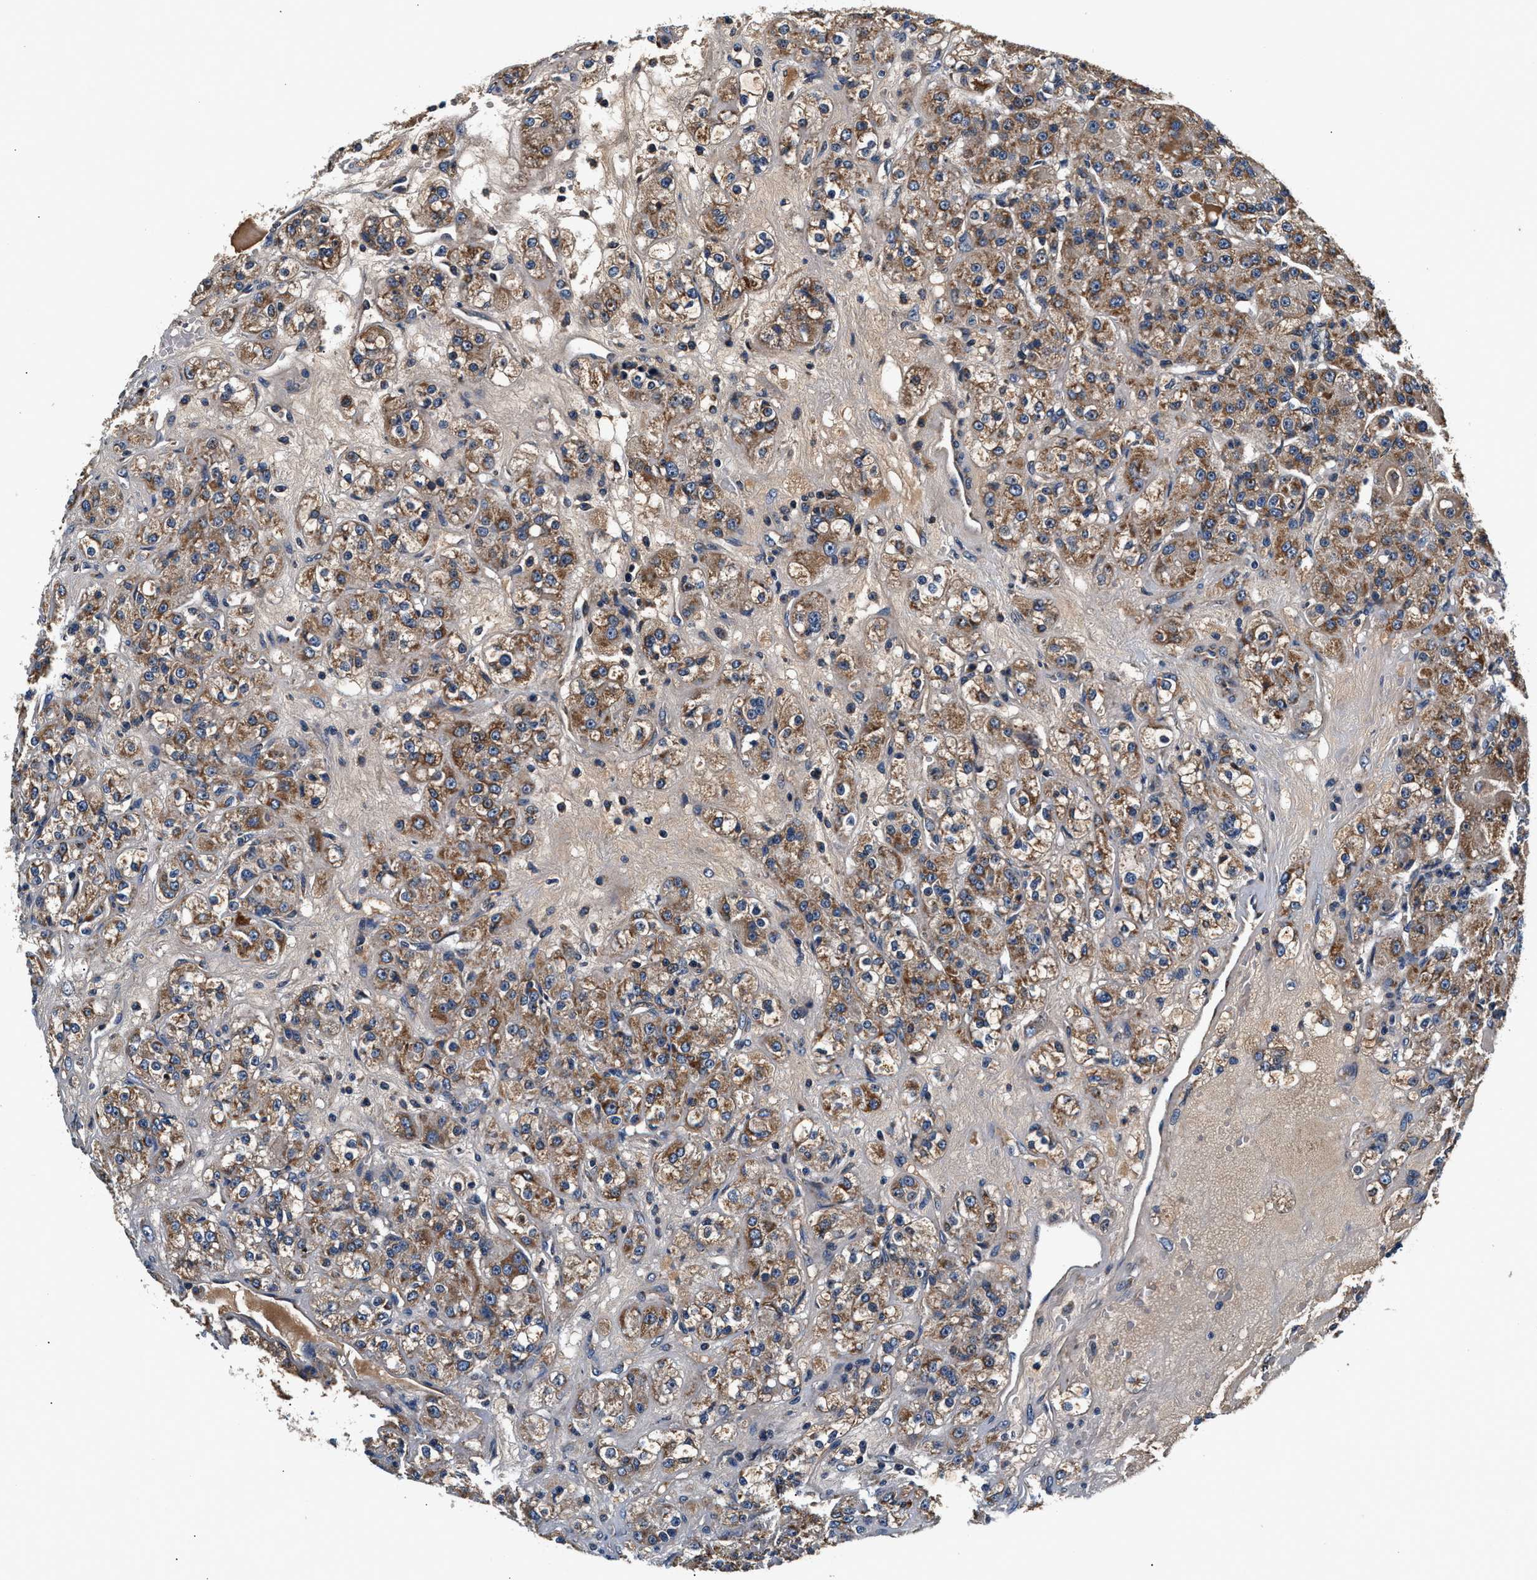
{"staining": {"intensity": "moderate", "quantity": ">75%", "location": "cytoplasmic/membranous"}, "tissue": "renal cancer", "cell_type": "Tumor cells", "image_type": "cancer", "snomed": [{"axis": "morphology", "description": "Normal tissue, NOS"}, {"axis": "morphology", "description": "Adenocarcinoma, NOS"}, {"axis": "topography", "description": "Kidney"}], "caption": "Moderate cytoplasmic/membranous protein expression is identified in about >75% of tumor cells in renal cancer (adenocarcinoma). The protein is stained brown, and the nuclei are stained in blue (DAB IHC with brightfield microscopy, high magnification).", "gene": "IMMT", "patient": {"sex": "male", "age": 61}}